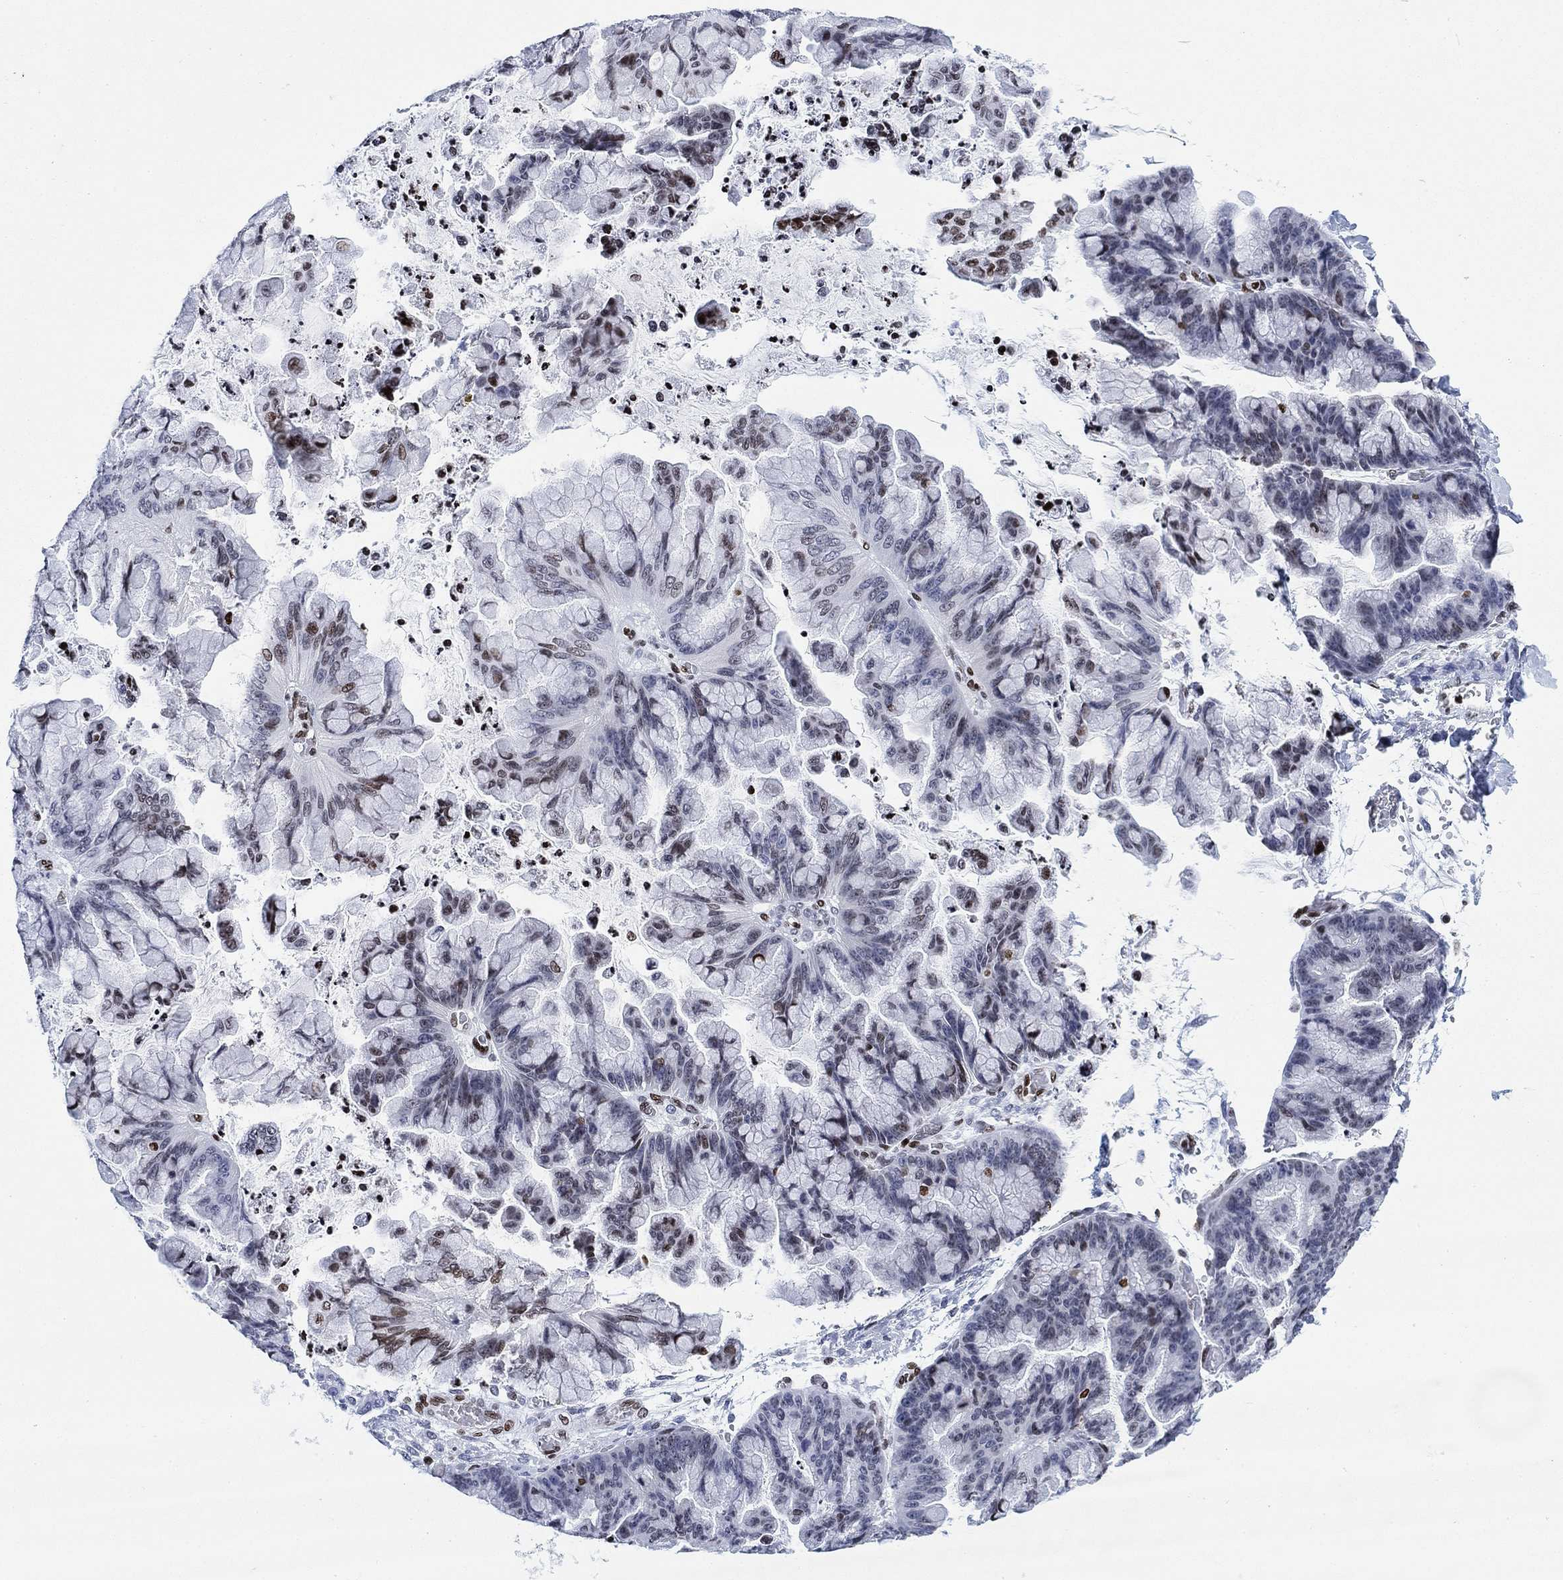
{"staining": {"intensity": "moderate", "quantity": "<25%", "location": "nuclear"}, "tissue": "ovarian cancer", "cell_type": "Tumor cells", "image_type": "cancer", "snomed": [{"axis": "morphology", "description": "Cystadenocarcinoma, mucinous, NOS"}, {"axis": "topography", "description": "Ovary"}], "caption": "Protein expression analysis of ovarian mucinous cystadenocarcinoma exhibits moderate nuclear expression in approximately <25% of tumor cells.", "gene": "H1-10", "patient": {"sex": "female", "age": 67}}